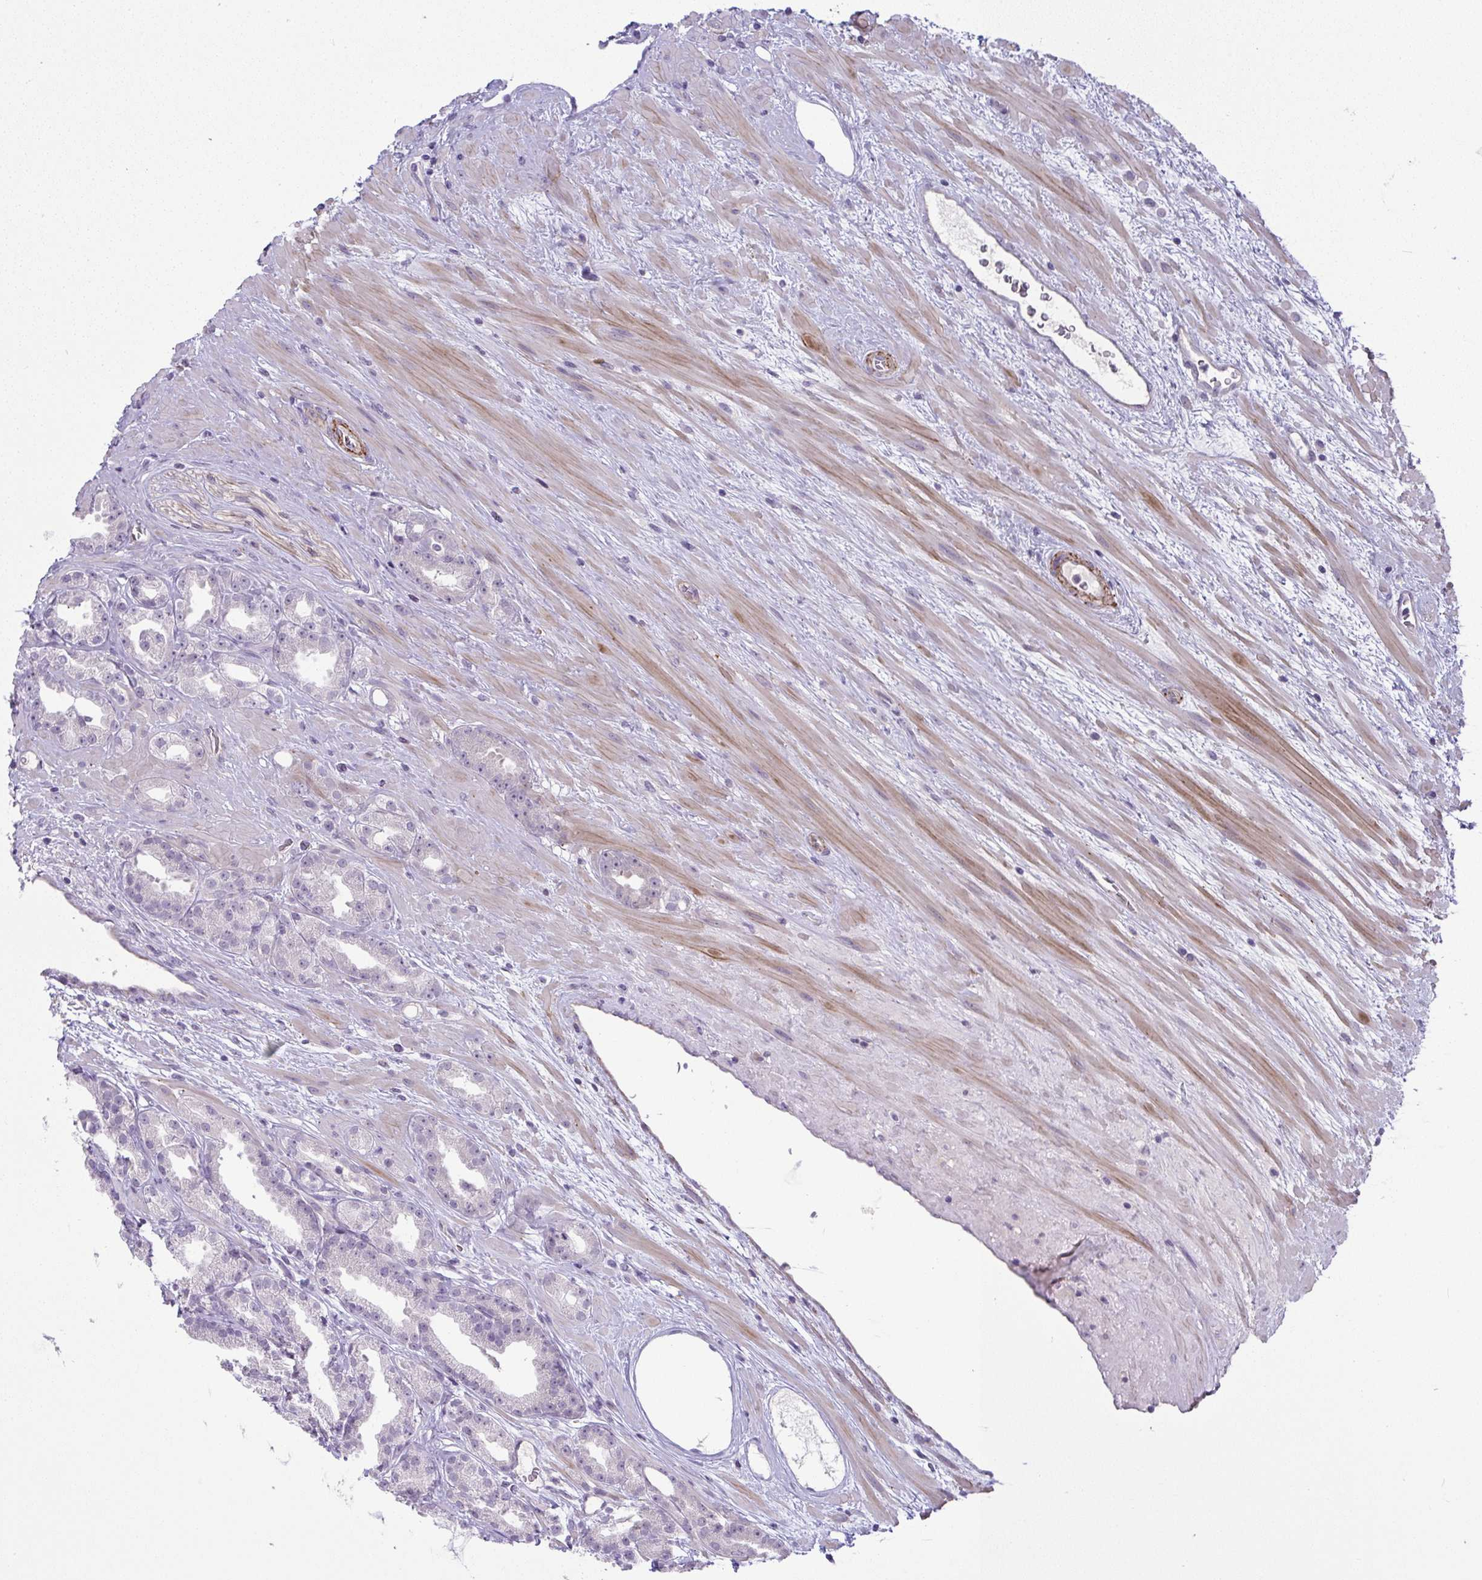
{"staining": {"intensity": "negative", "quantity": "none", "location": "none"}, "tissue": "prostate cancer", "cell_type": "Tumor cells", "image_type": "cancer", "snomed": [{"axis": "morphology", "description": "Adenocarcinoma, Low grade"}, {"axis": "topography", "description": "Prostate"}], "caption": "A high-resolution photomicrograph shows IHC staining of adenocarcinoma (low-grade) (prostate), which displays no significant positivity in tumor cells.", "gene": "UBE2S", "patient": {"sex": "male", "age": 61}}